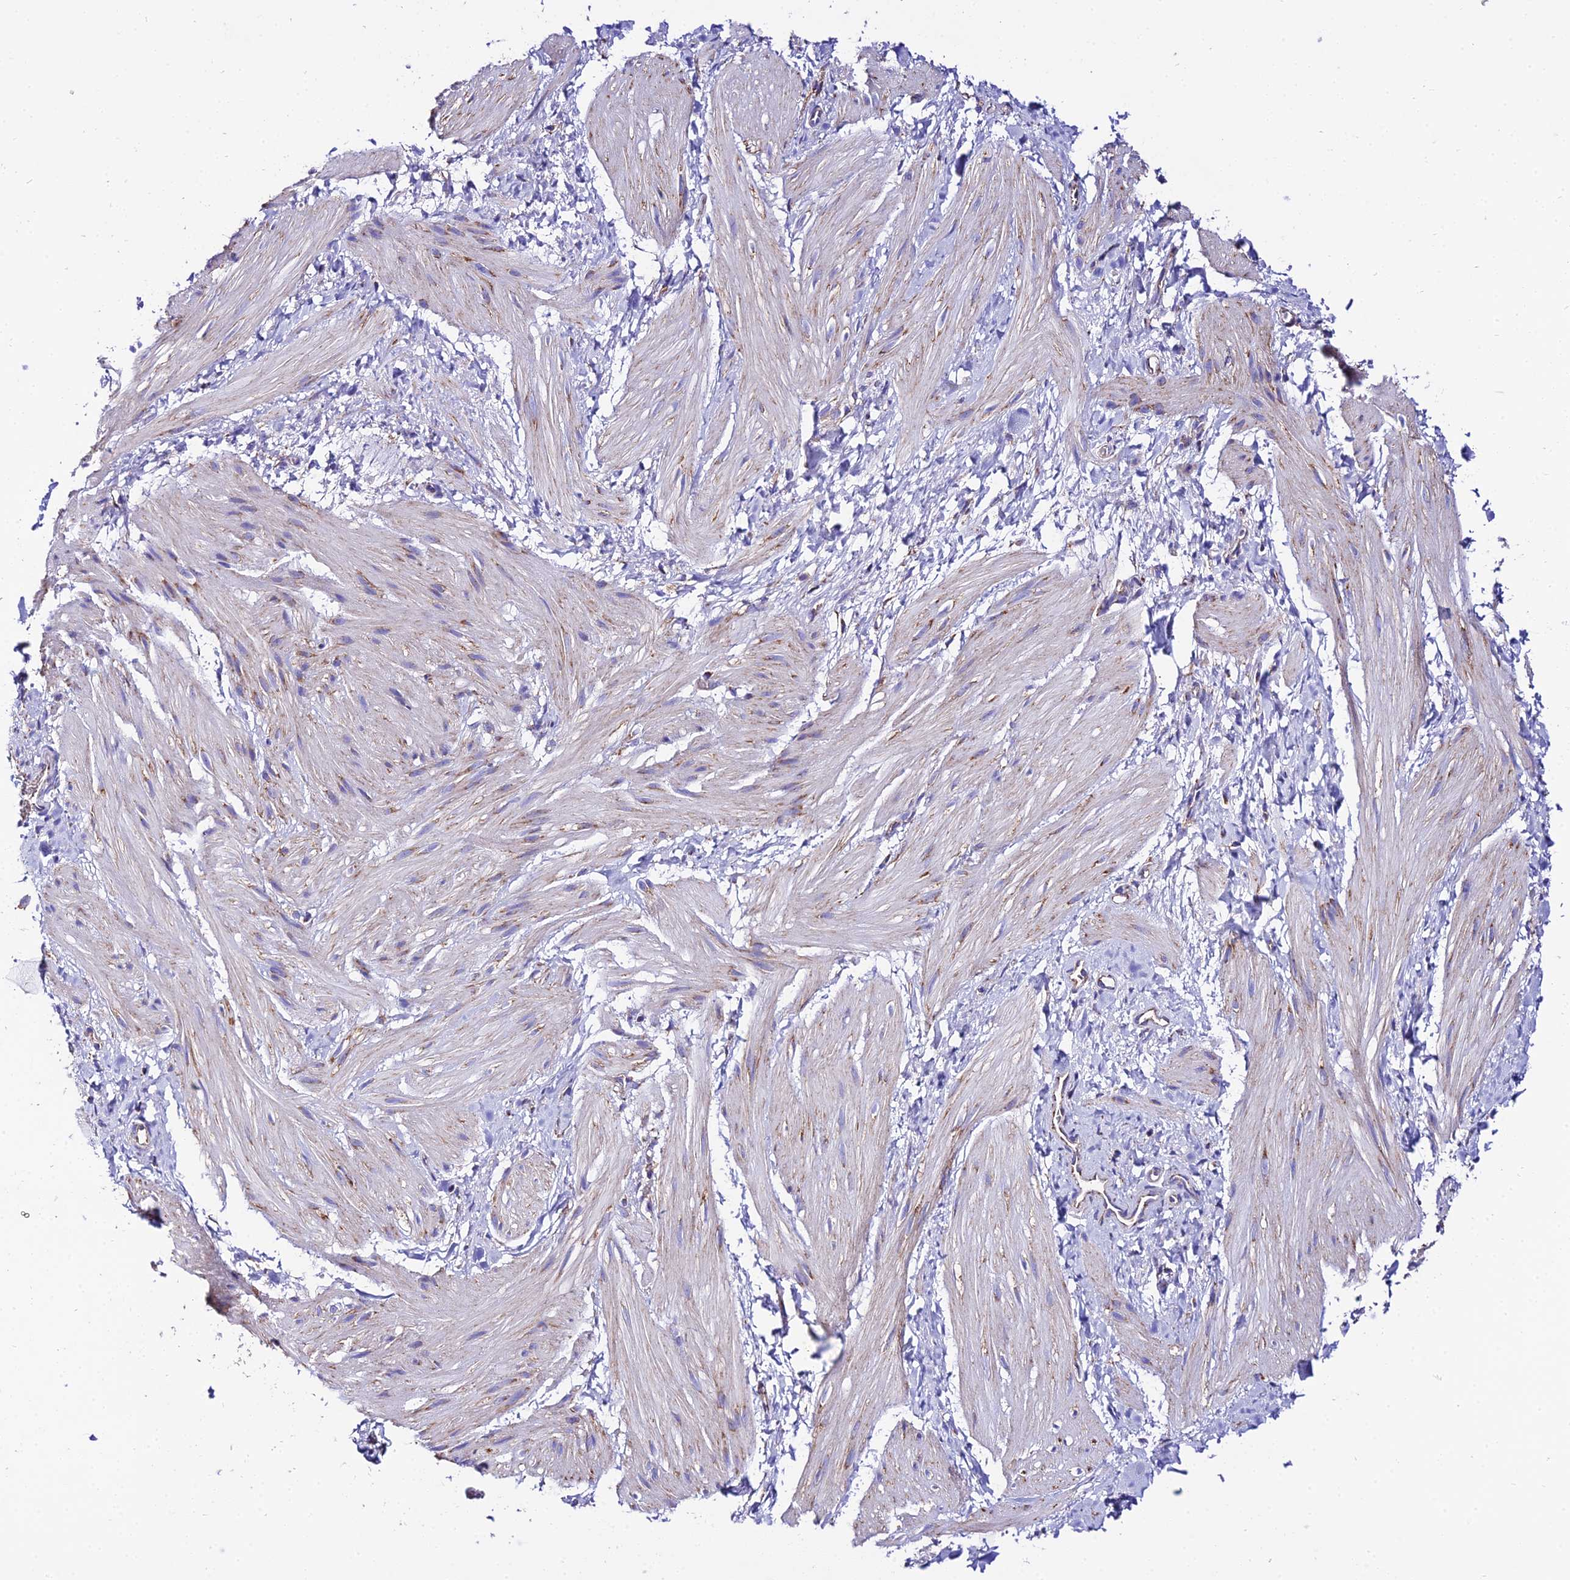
{"staining": {"intensity": "weak", "quantity": "25%-75%", "location": "cytoplasmic/membranous"}, "tissue": "smooth muscle", "cell_type": "Smooth muscle cells", "image_type": "normal", "snomed": [{"axis": "morphology", "description": "Normal tissue, NOS"}, {"axis": "topography", "description": "Smooth muscle"}], "caption": "DAB immunohistochemical staining of unremarkable human smooth muscle demonstrates weak cytoplasmic/membranous protein positivity in approximately 25%-75% of smooth muscle cells.", "gene": "OCIAD1", "patient": {"sex": "male", "age": 16}}